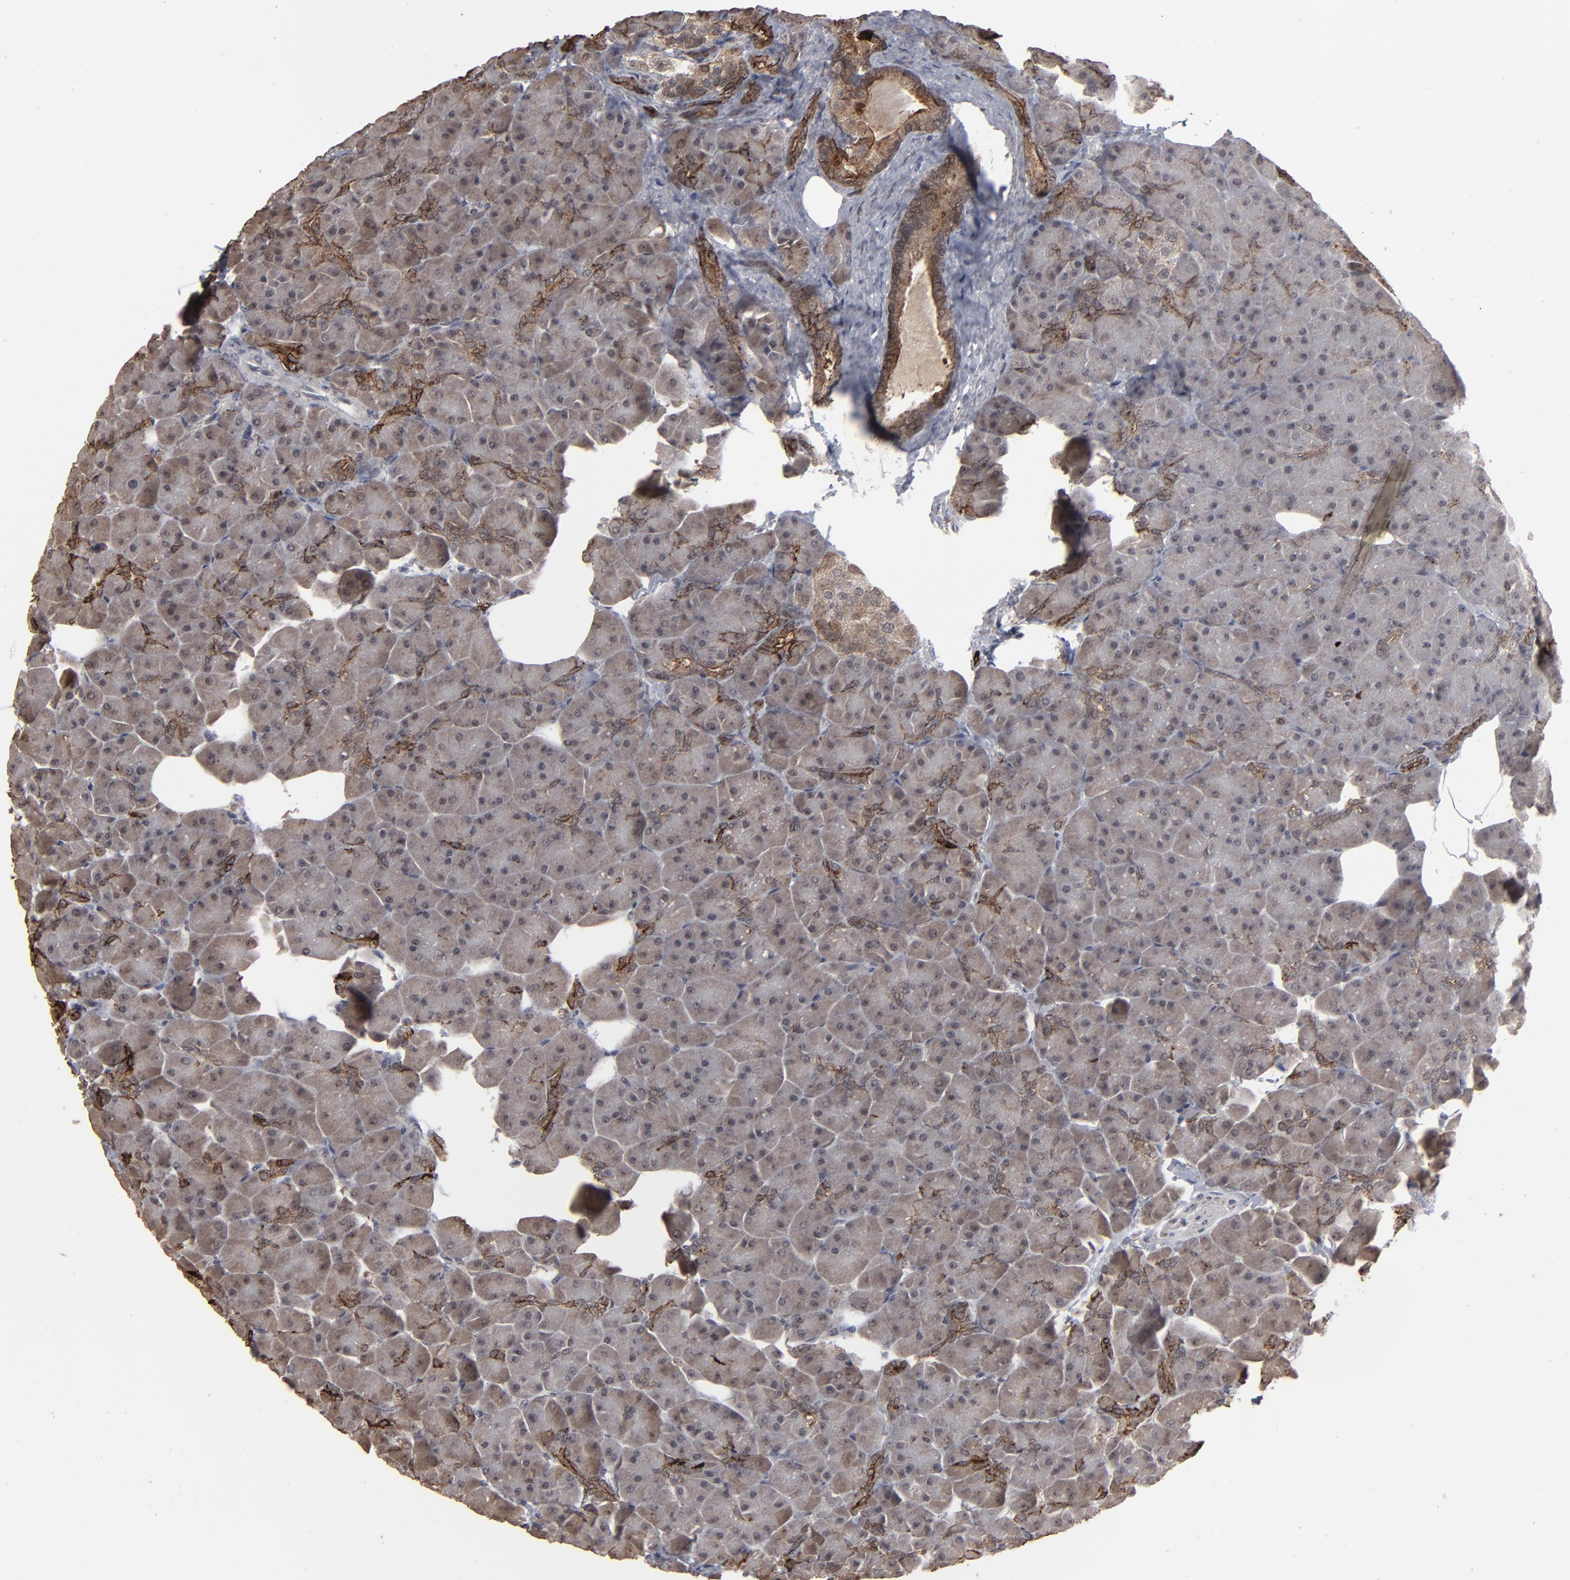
{"staining": {"intensity": "weak", "quantity": "25%-75%", "location": "cytoplasmic/membranous"}, "tissue": "pancreas", "cell_type": "Exocrine glandular cells", "image_type": "normal", "snomed": [{"axis": "morphology", "description": "Normal tissue, NOS"}, {"axis": "topography", "description": "Pancreas"}], "caption": "Protein expression analysis of normal pancreas demonstrates weak cytoplasmic/membranous positivity in approximately 25%-75% of exocrine glandular cells.", "gene": "SLC22A17", "patient": {"sex": "male", "age": 66}}